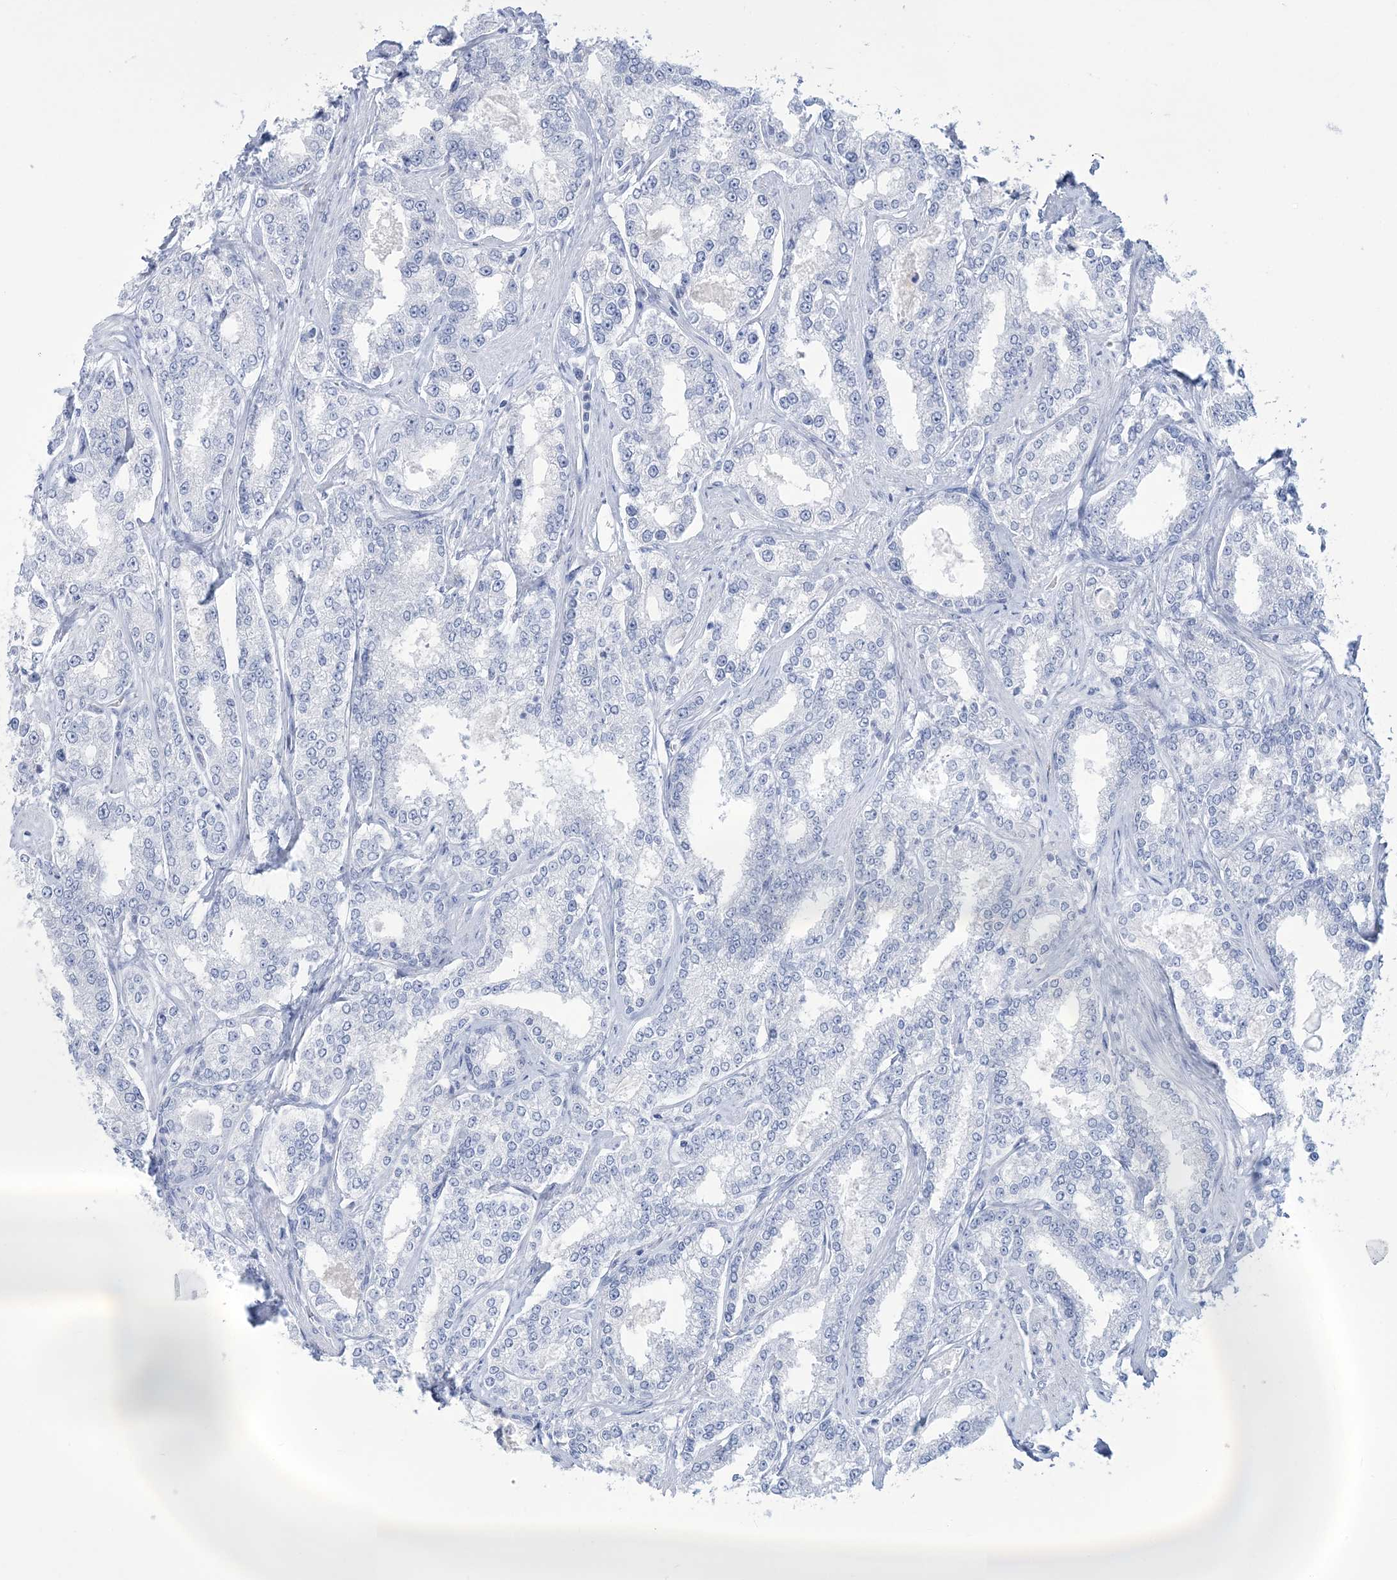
{"staining": {"intensity": "negative", "quantity": "none", "location": "none"}, "tissue": "prostate cancer", "cell_type": "Tumor cells", "image_type": "cancer", "snomed": [{"axis": "morphology", "description": "Normal tissue, NOS"}, {"axis": "morphology", "description": "Adenocarcinoma, High grade"}, {"axis": "topography", "description": "Prostate"}], "caption": "Immunohistochemistry (IHC) photomicrograph of neoplastic tissue: prostate adenocarcinoma (high-grade) stained with DAB (3,3'-diaminobenzidine) displays no significant protein positivity in tumor cells.", "gene": "RBP2", "patient": {"sex": "male", "age": 83}}